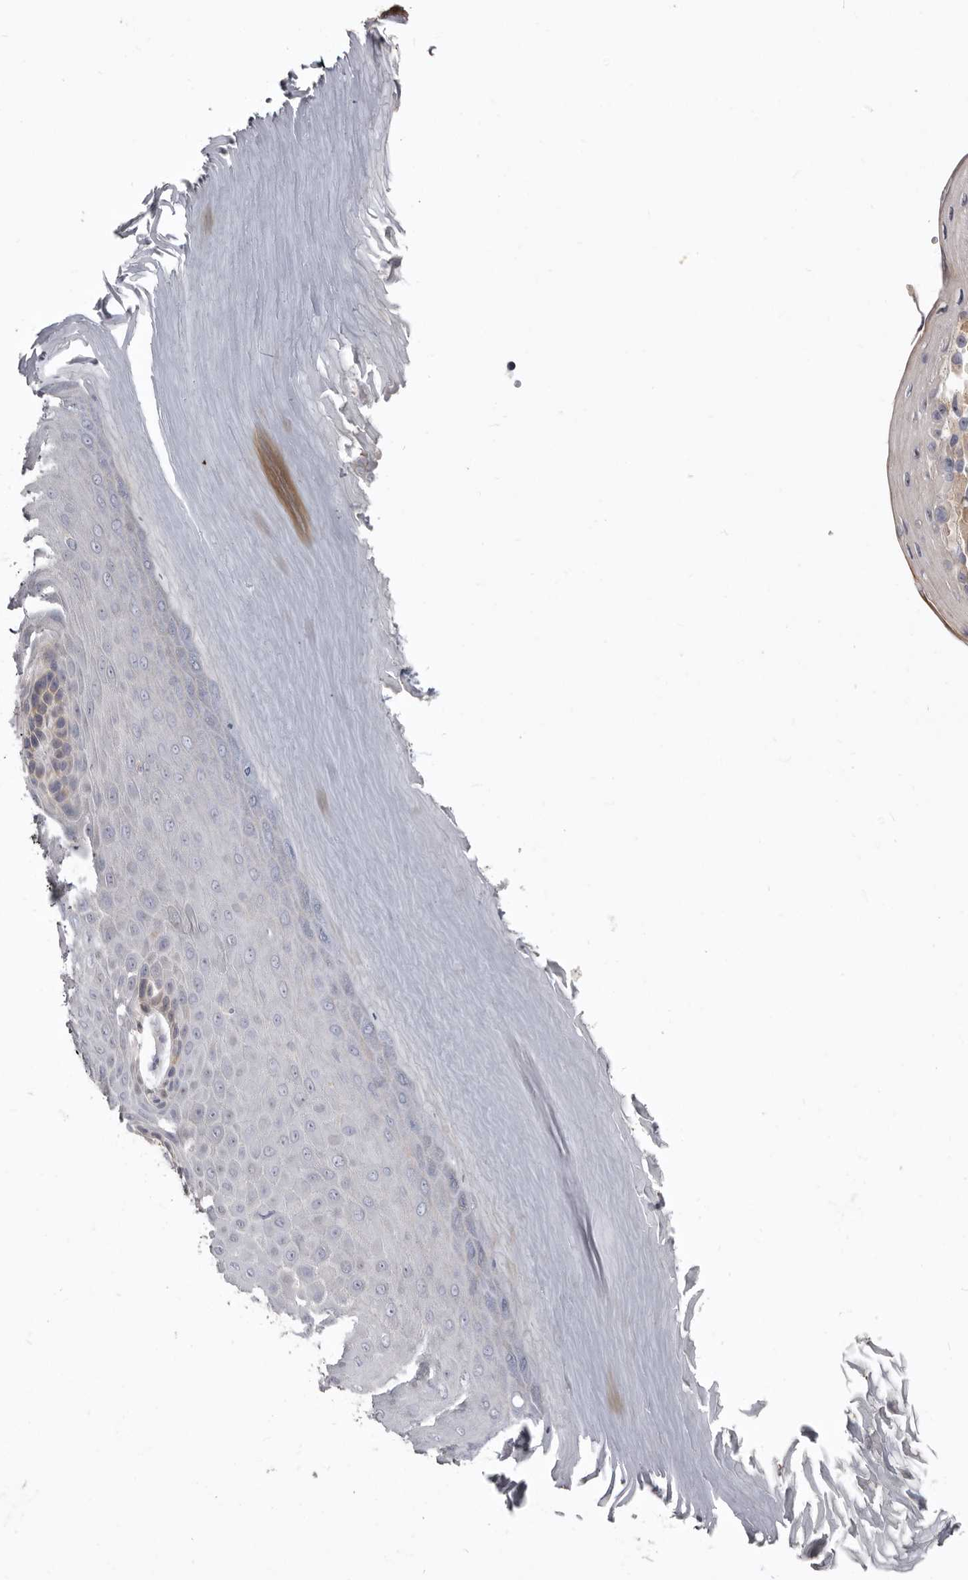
{"staining": {"intensity": "moderate", "quantity": ">75%", "location": "cytoplasmic/membranous"}, "tissue": "melanoma", "cell_type": "Tumor cells", "image_type": "cancer", "snomed": [{"axis": "morphology", "description": "Malignant melanoma, NOS"}, {"axis": "topography", "description": "Skin"}], "caption": "This photomicrograph displays malignant melanoma stained with immunohistochemistry to label a protein in brown. The cytoplasmic/membranous of tumor cells show moderate positivity for the protein. Nuclei are counter-stained blue.", "gene": "FMO2", "patient": {"sex": "female", "age": 73}}